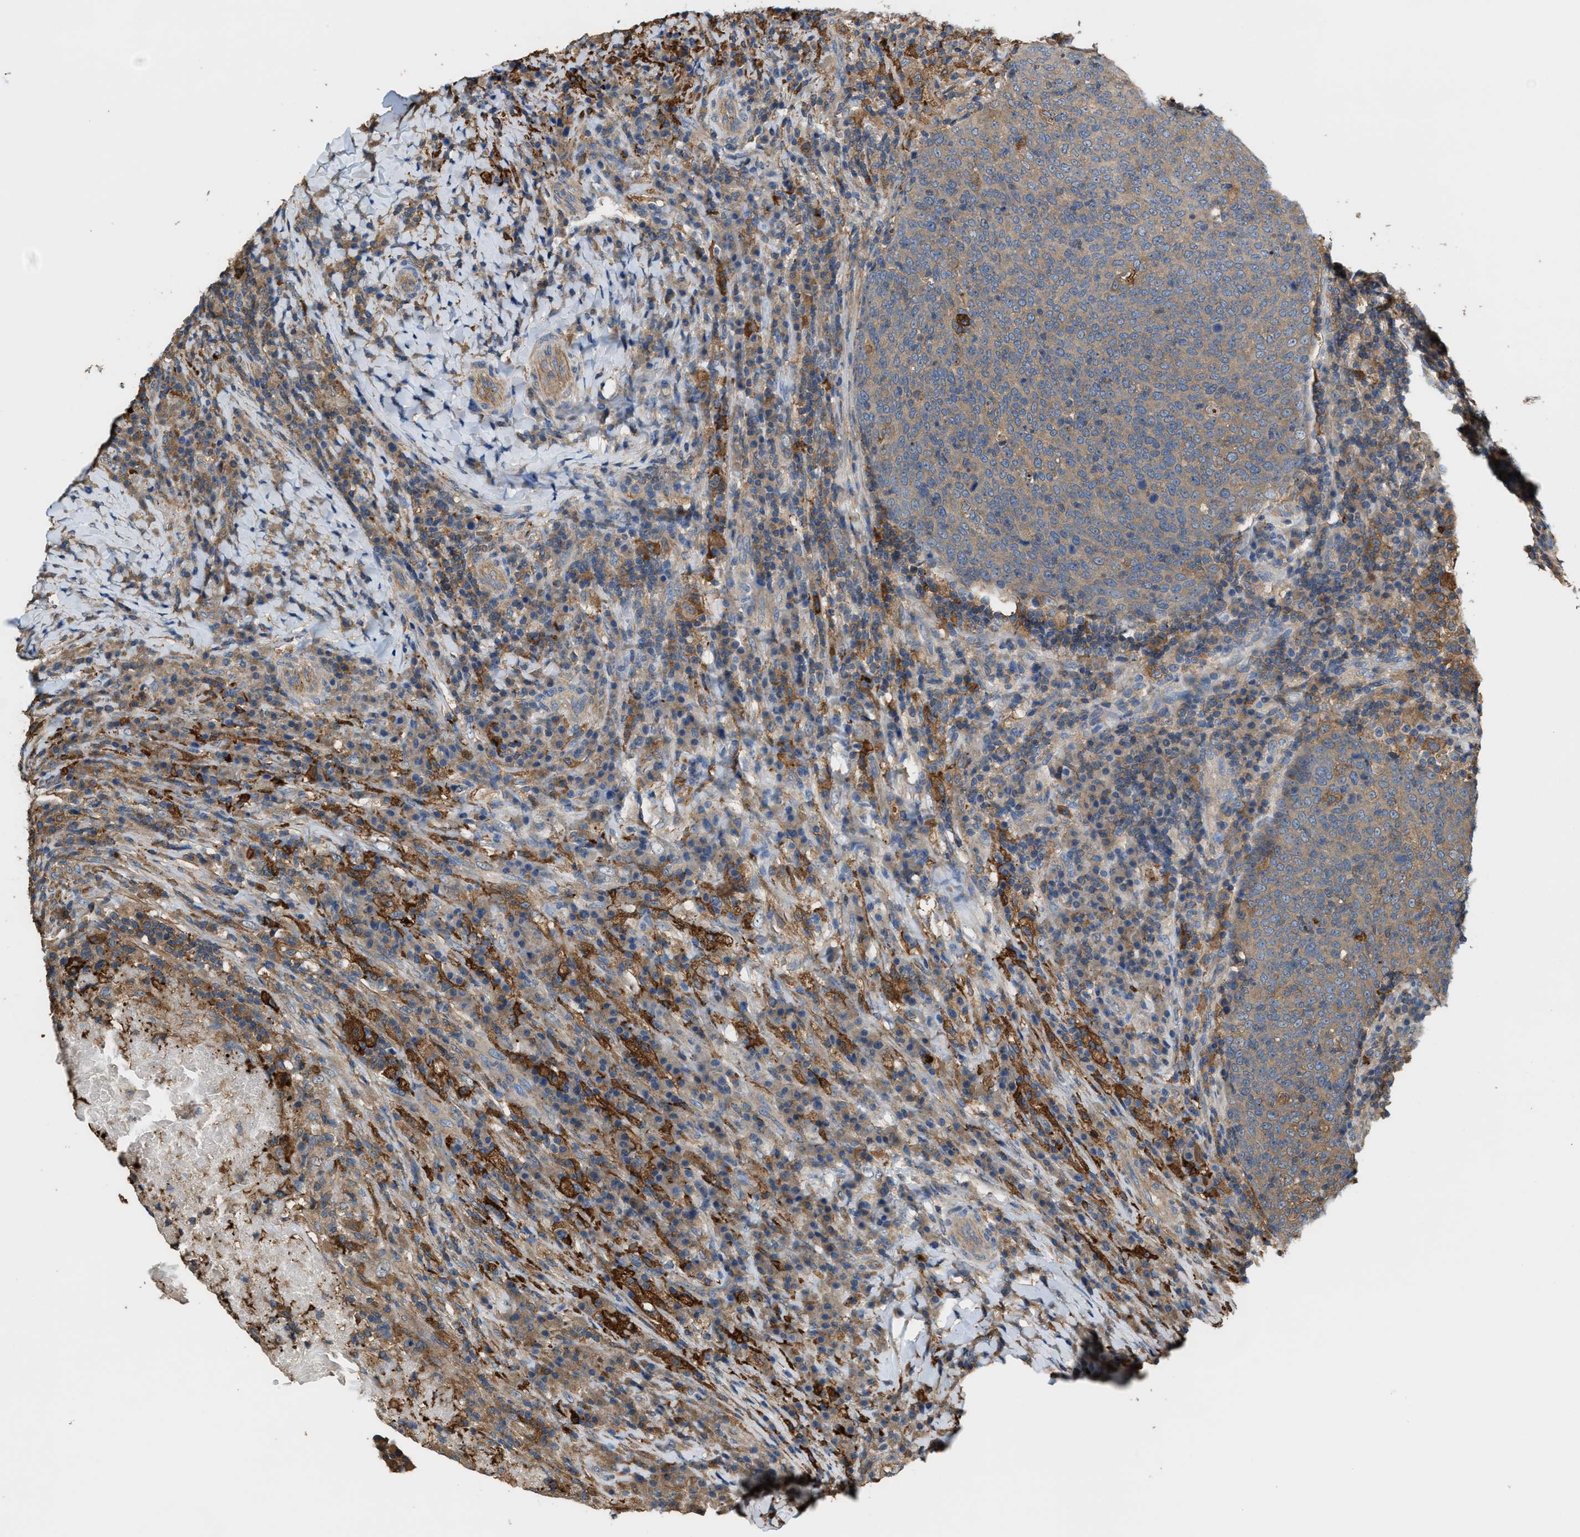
{"staining": {"intensity": "moderate", "quantity": "25%-75%", "location": "cytoplasmic/membranous"}, "tissue": "head and neck cancer", "cell_type": "Tumor cells", "image_type": "cancer", "snomed": [{"axis": "morphology", "description": "Squamous cell carcinoma, NOS"}, {"axis": "morphology", "description": "Squamous cell carcinoma, metastatic, NOS"}, {"axis": "topography", "description": "Lymph node"}, {"axis": "topography", "description": "Head-Neck"}], "caption": "Head and neck cancer (squamous cell carcinoma) stained for a protein reveals moderate cytoplasmic/membranous positivity in tumor cells.", "gene": "ATIC", "patient": {"sex": "male", "age": 62}}